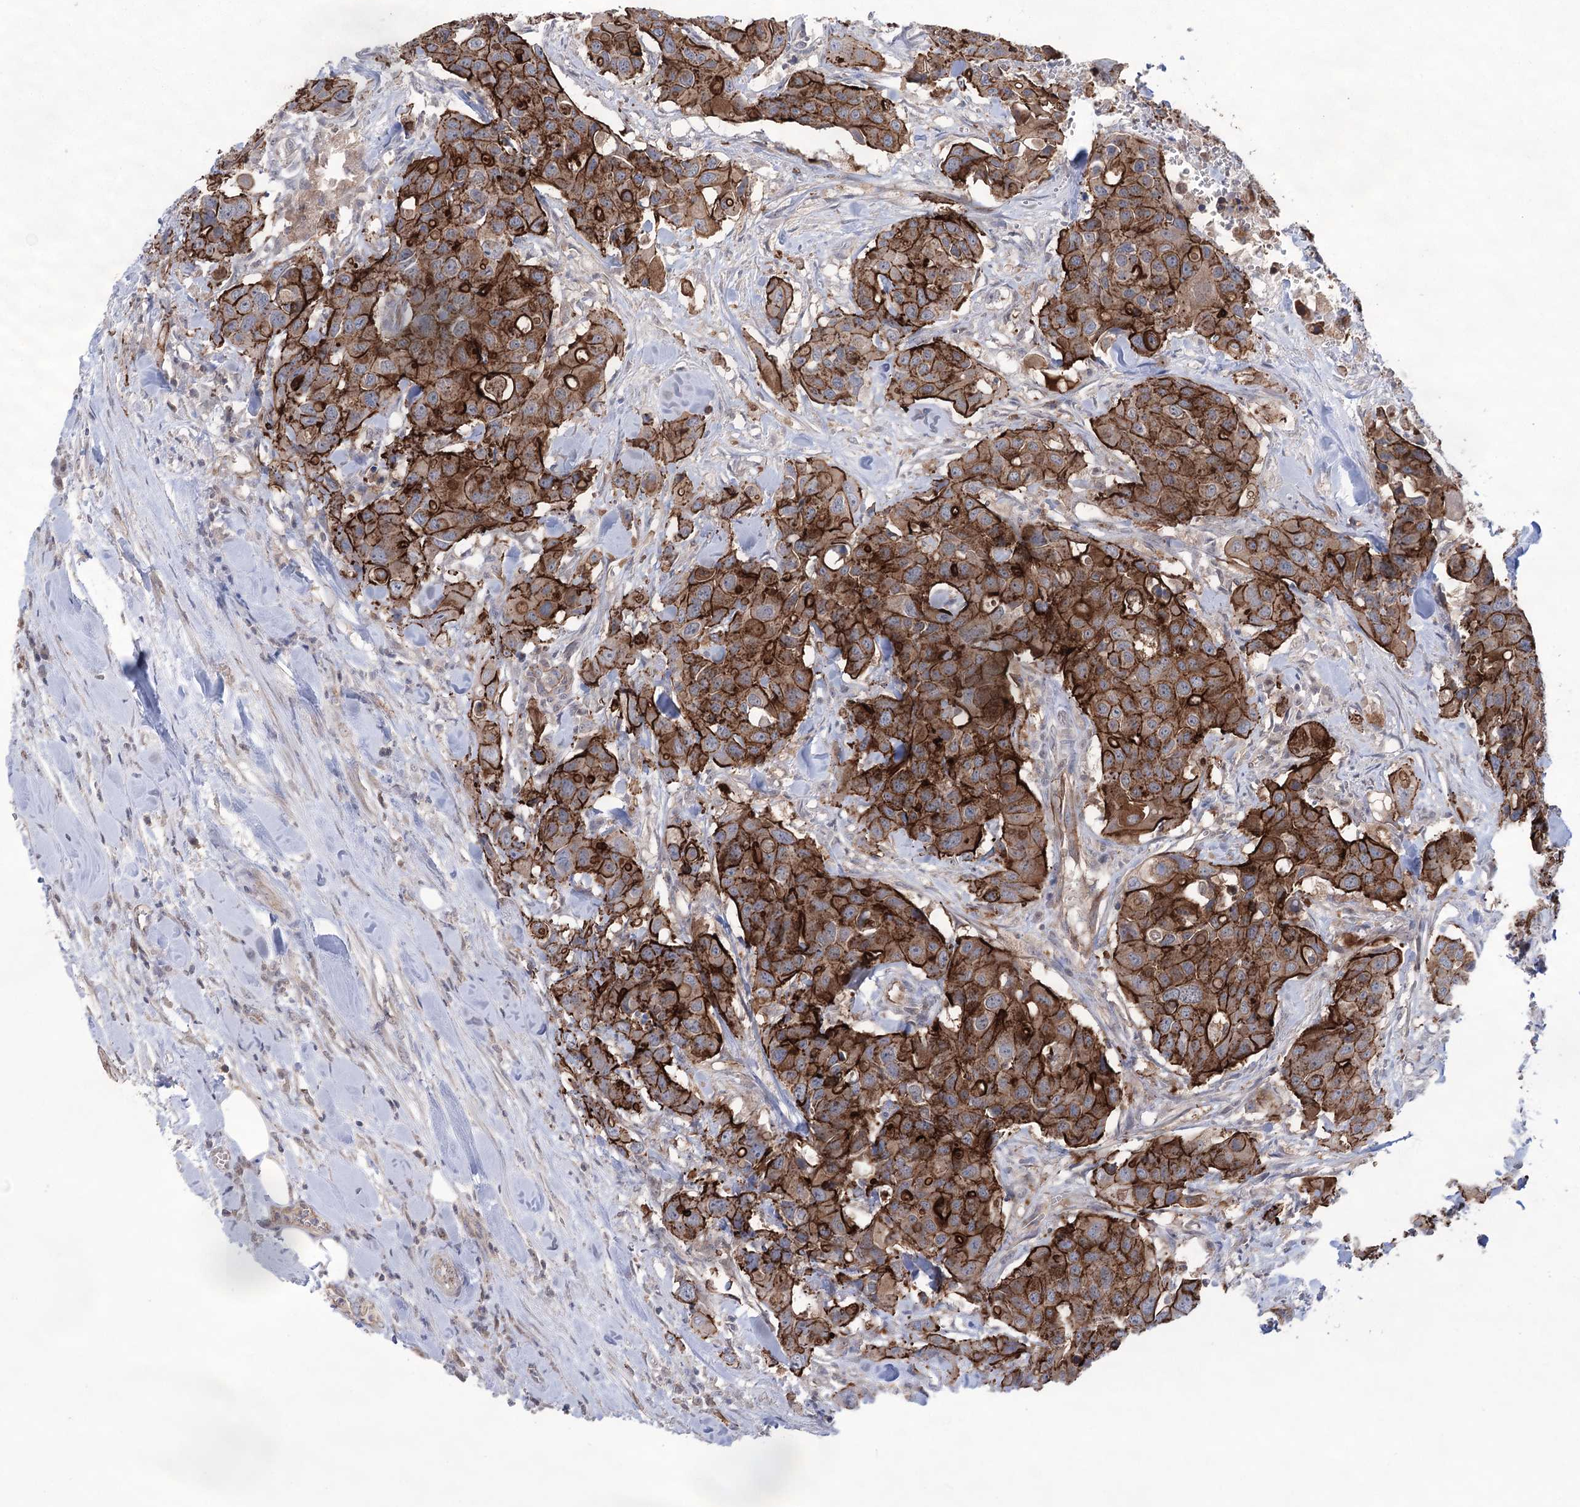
{"staining": {"intensity": "strong", "quantity": "25%-75%", "location": "cytoplasmic/membranous"}, "tissue": "colorectal cancer", "cell_type": "Tumor cells", "image_type": "cancer", "snomed": [{"axis": "morphology", "description": "Adenocarcinoma, NOS"}, {"axis": "topography", "description": "Colon"}], "caption": "About 25%-75% of tumor cells in human colorectal cancer (adenocarcinoma) demonstrate strong cytoplasmic/membranous protein expression as visualized by brown immunohistochemical staining.", "gene": "TRIM71", "patient": {"sex": "male", "age": 77}}